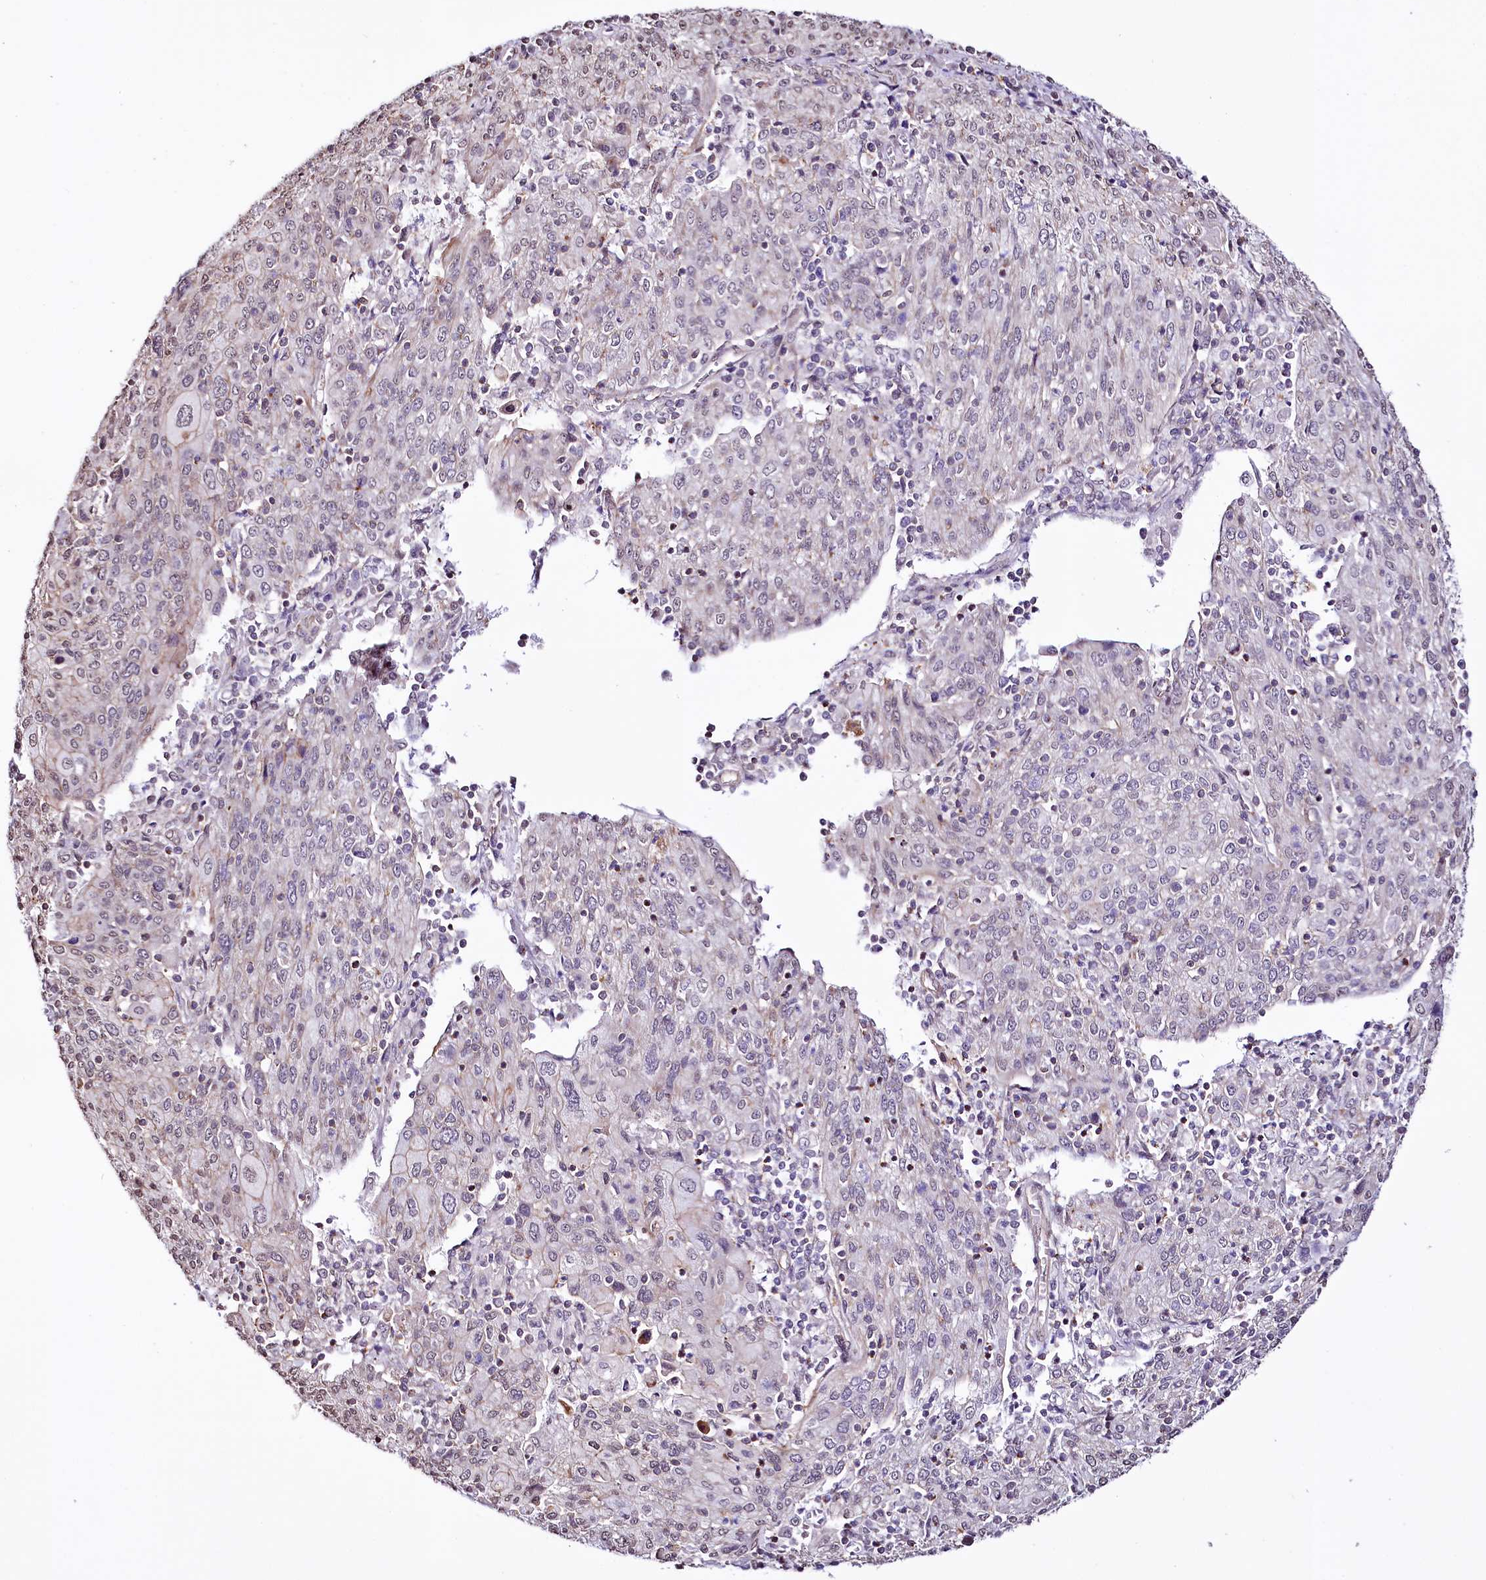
{"staining": {"intensity": "negative", "quantity": "none", "location": "none"}, "tissue": "cervical cancer", "cell_type": "Tumor cells", "image_type": "cancer", "snomed": [{"axis": "morphology", "description": "Squamous cell carcinoma, NOS"}, {"axis": "topography", "description": "Cervix"}], "caption": "Protein analysis of cervical squamous cell carcinoma exhibits no significant positivity in tumor cells. (DAB (3,3'-diaminobenzidine) immunohistochemistry, high magnification).", "gene": "ST7", "patient": {"sex": "female", "age": 67}}